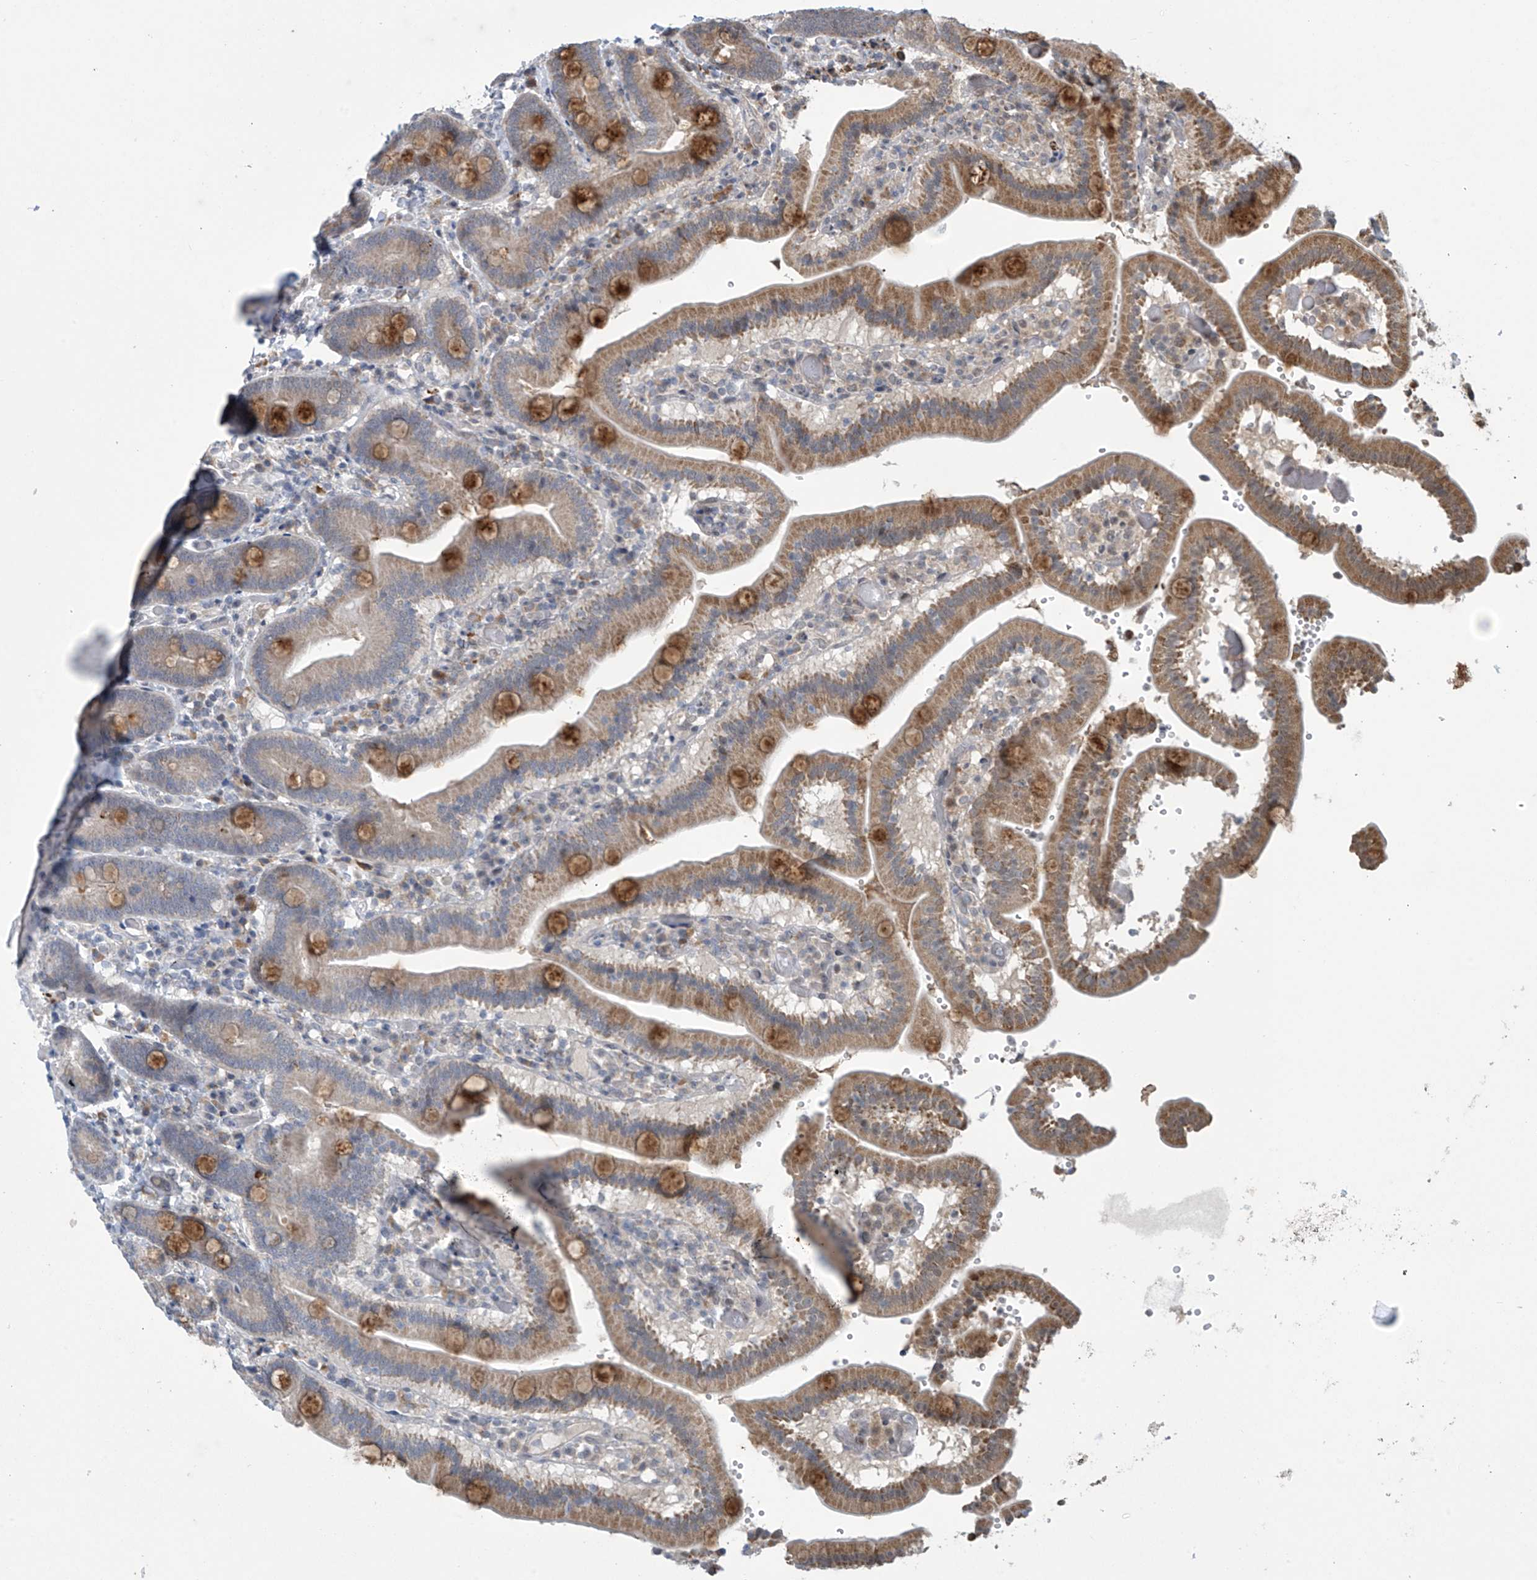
{"staining": {"intensity": "strong", "quantity": "25%-75%", "location": "cytoplasmic/membranous"}, "tissue": "duodenum", "cell_type": "Glandular cells", "image_type": "normal", "snomed": [{"axis": "morphology", "description": "Normal tissue, NOS"}, {"axis": "topography", "description": "Duodenum"}], "caption": "About 25%-75% of glandular cells in benign duodenum demonstrate strong cytoplasmic/membranous protein staining as visualized by brown immunohistochemical staining.", "gene": "ABHD13", "patient": {"sex": "female", "age": 62}}